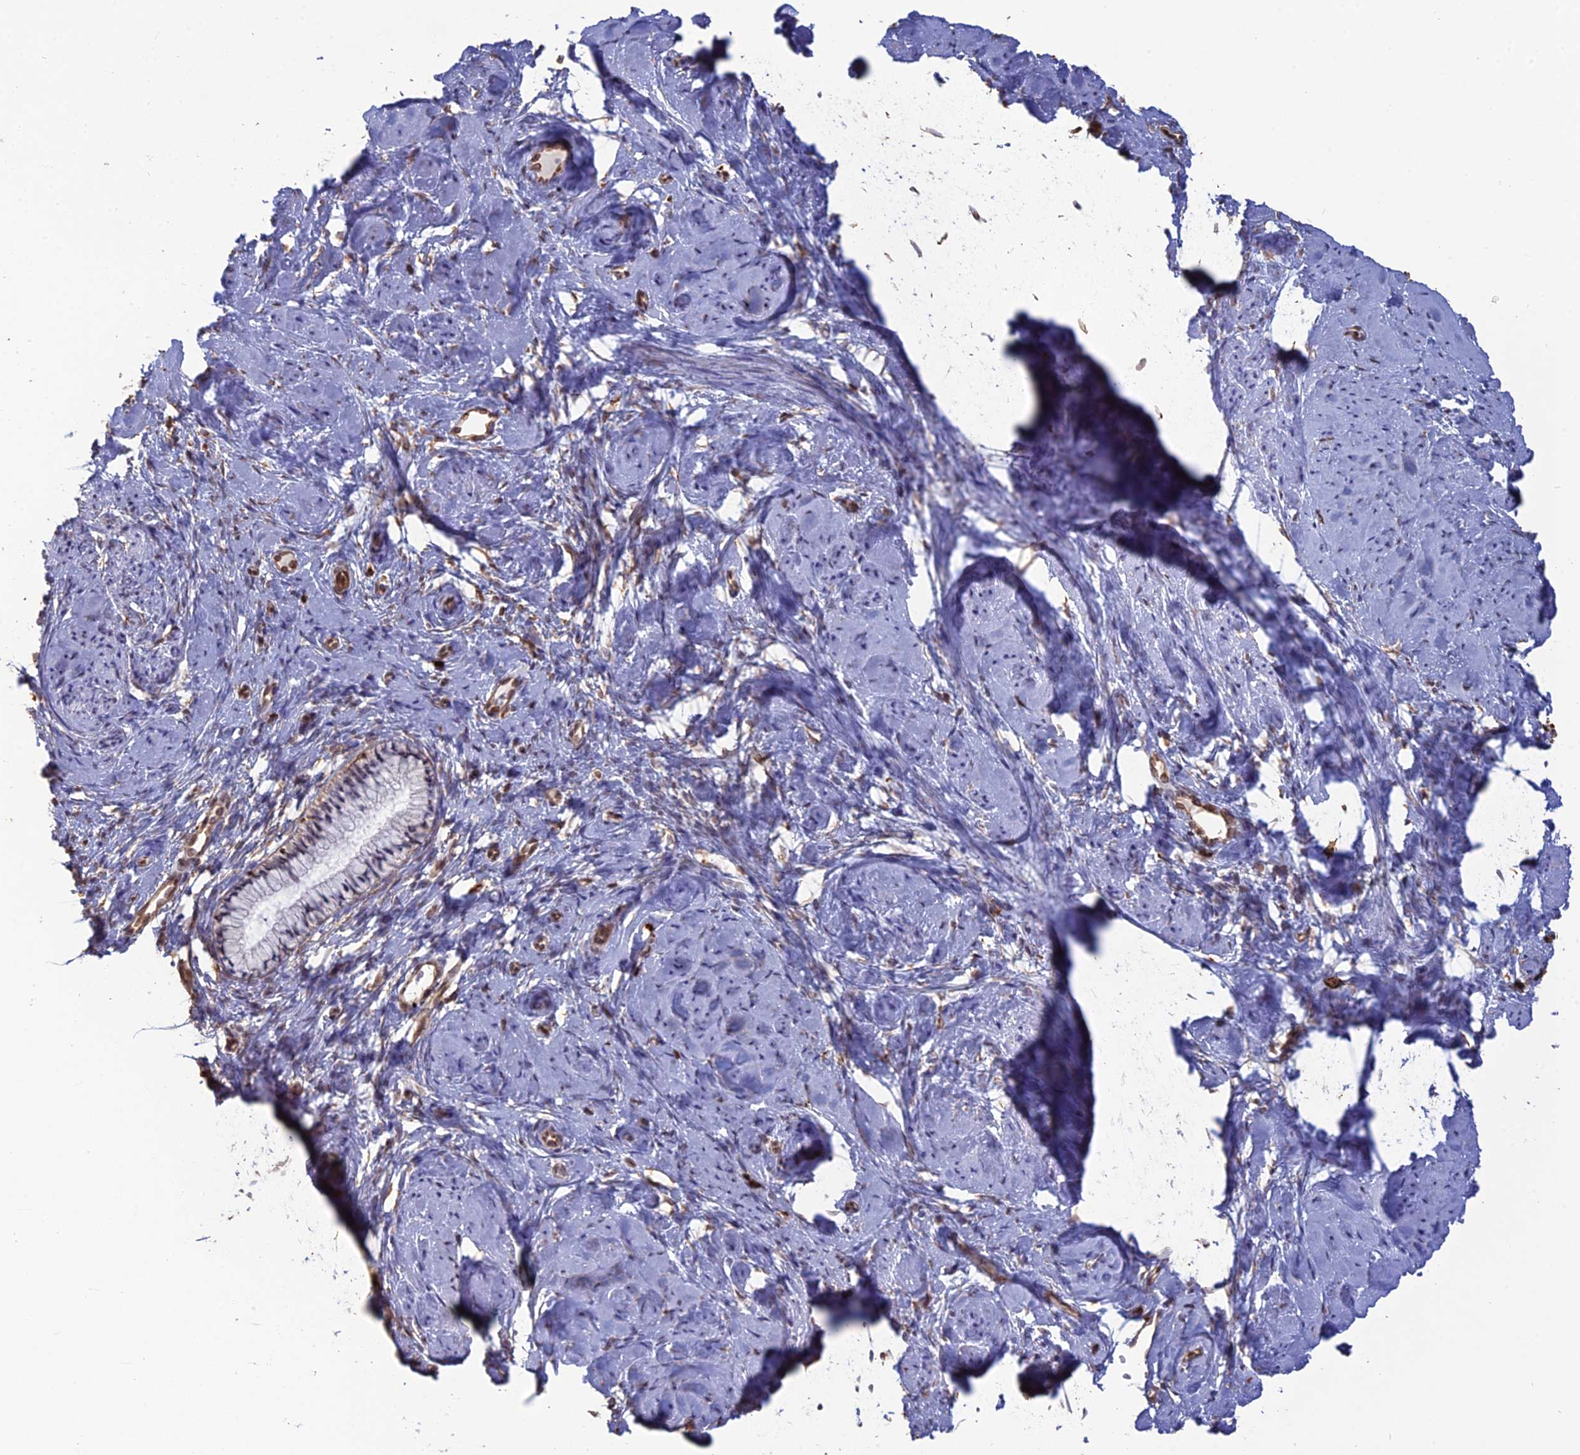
{"staining": {"intensity": "weak", "quantity": "<25%", "location": "cytoplasmic/membranous"}, "tissue": "cervix", "cell_type": "Glandular cells", "image_type": "normal", "snomed": [{"axis": "morphology", "description": "Normal tissue, NOS"}, {"axis": "topography", "description": "Cervix"}], "caption": "Glandular cells are negative for protein expression in unremarkable human cervix. Brightfield microscopy of immunohistochemistry (IHC) stained with DAB (brown) and hematoxylin (blue), captured at high magnification.", "gene": "APOBR", "patient": {"sex": "female", "age": 57}}